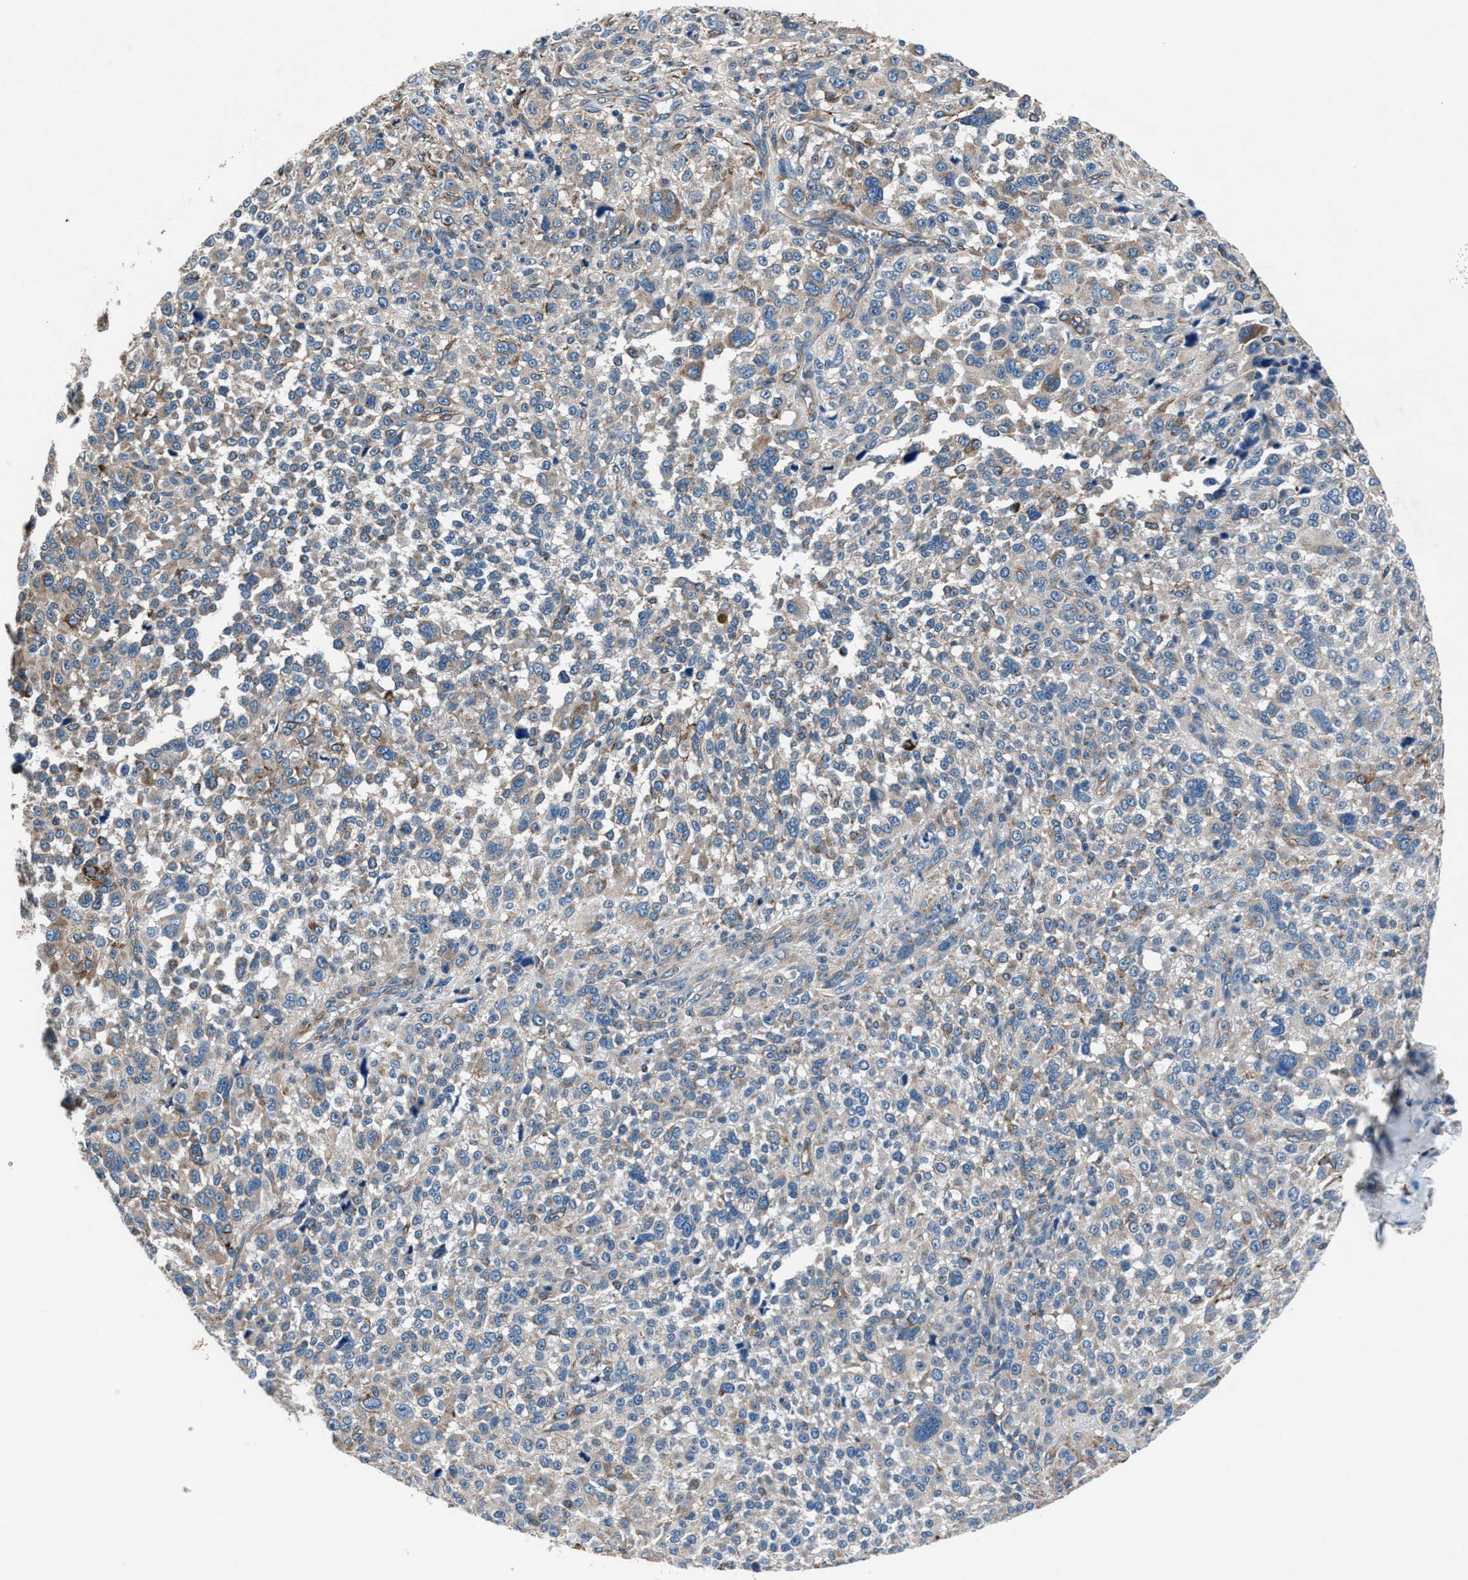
{"staining": {"intensity": "weak", "quantity": "25%-75%", "location": "cytoplasmic/membranous"}, "tissue": "melanoma", "cell_type": "Tumor cells", "image_type": "cancer", "snomed": [{"axis": "morphology", "description": "Malignant melanoma, NOS"}, {"axis": "topography", "description": "Skin"}], "caption": "DAB (3,3'-diaminobenzidine) immunohistochemical staining of malignant melanoma displays weak cytoplasmic/membranous protein positivity in approximately 25%-75% of tumor cells. (DAB (3,3'-diaminobenzidine) IHC with brightfield microscopy, high magnification).", "gene": "PRTFDC1", "patient": {"sex": "female", "age": 55}}